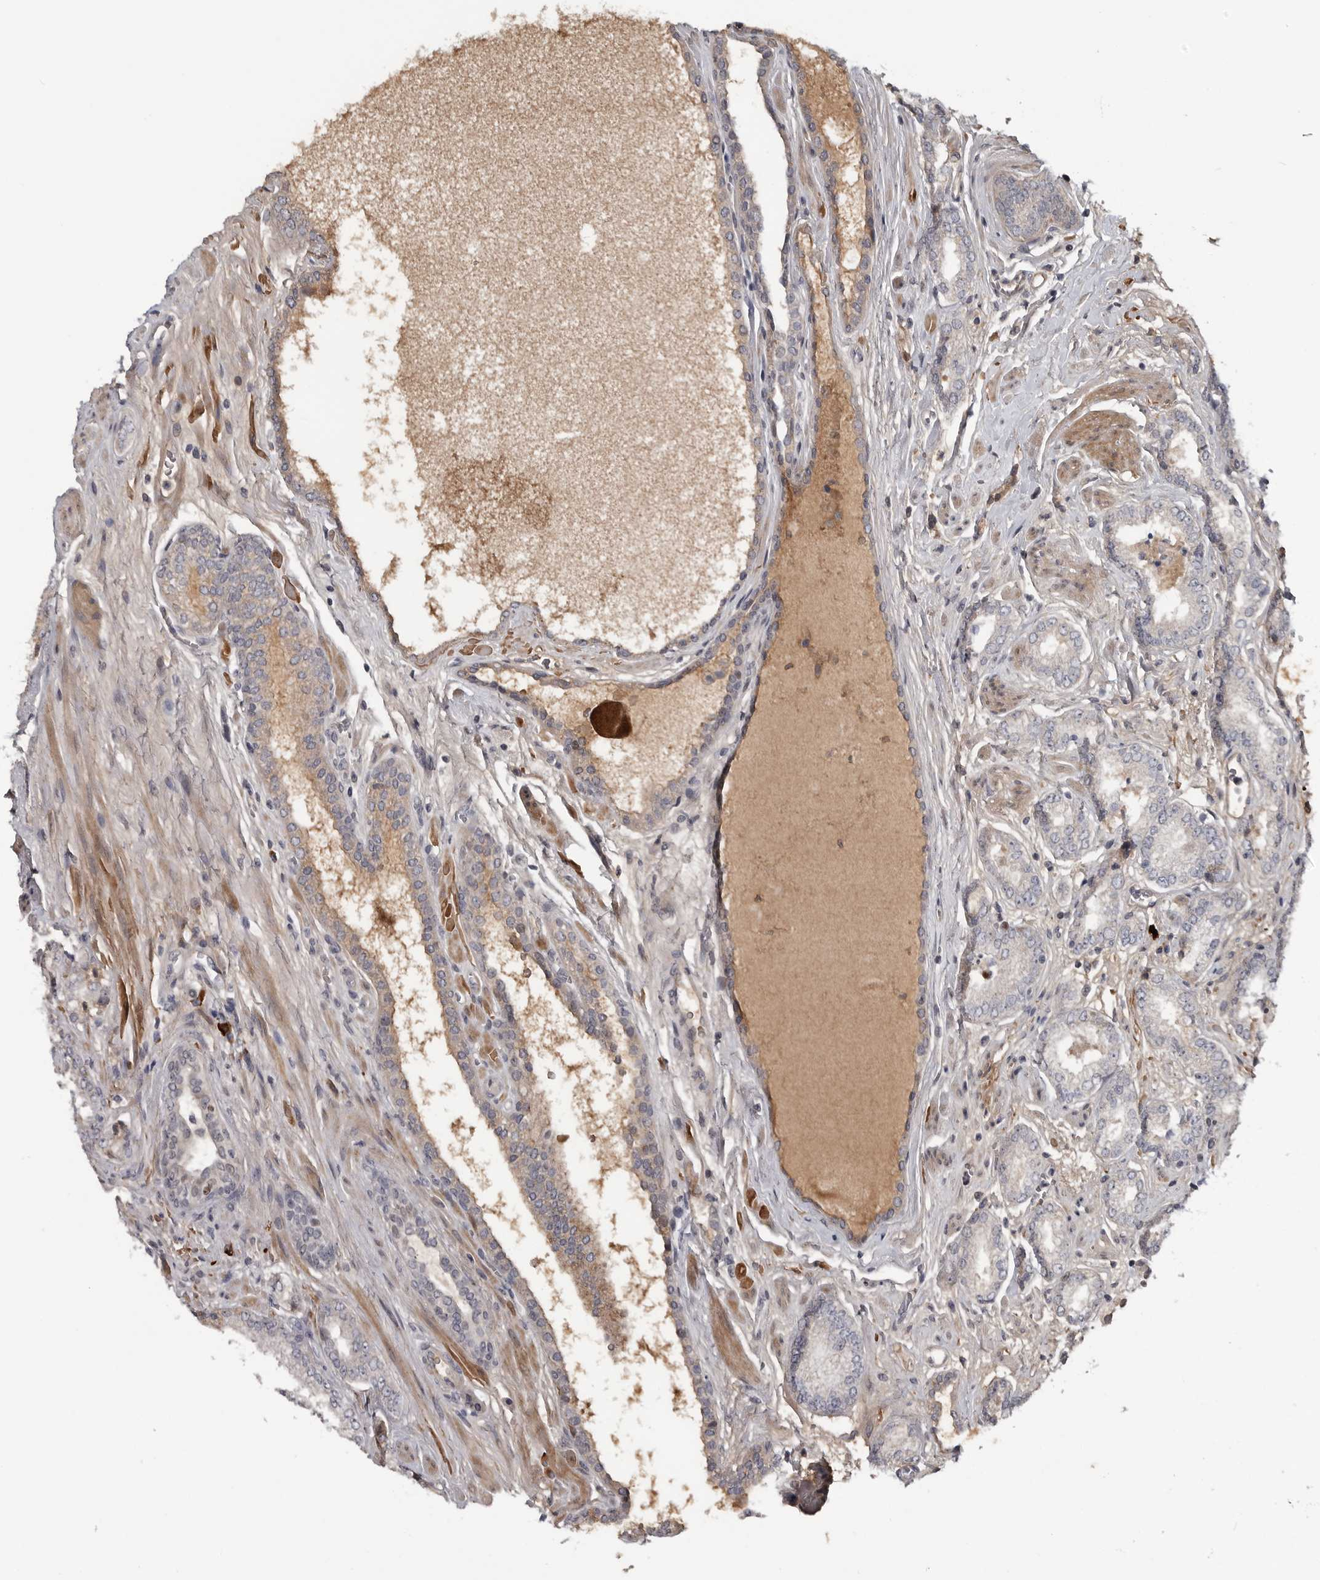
{"staining": {"intensity": "negative", "quantity": "none", "location": "none"}, "tissue": "prostate cancer", "cell_type": "Tumor cells", "image_type": "cancer", "snomed": [{"axis": "morphology", "description": "Adenocarcinoma, Low grade"}, {"axis": "topography", "description": "Prostate"}], "caption": "Immunohistochemical staining of human prostate cancer exhibits no significant positivity in tumor cells. The staining was performed using DAB (3,3'-diaminobenzidine) to visualize the protein expression in brown, while the nuclei were stained in blue with hematoxylin (Magnification: 20x).", "gene": "ZNF277", "patient": {"sex": "male", "age": 62}}